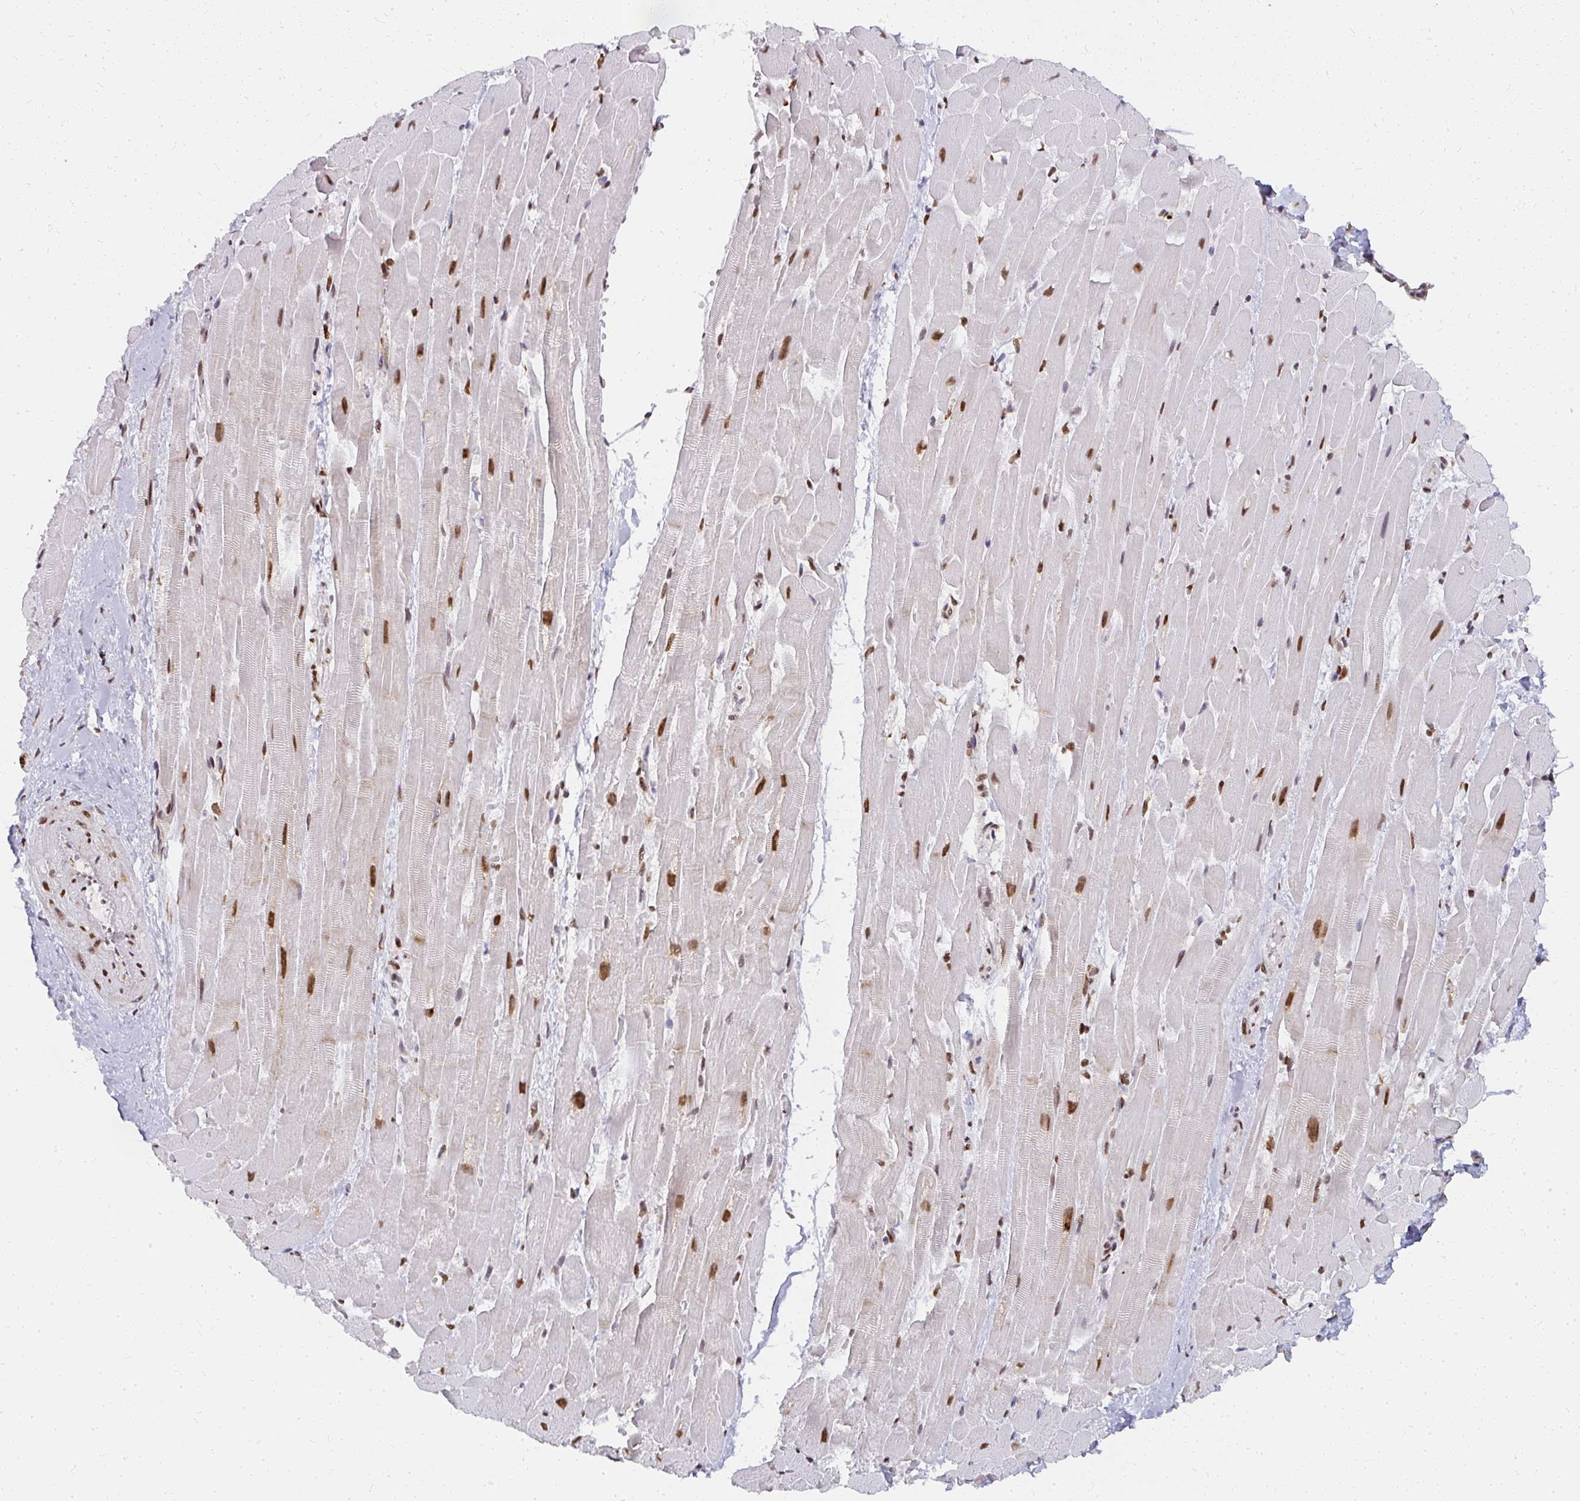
{"staining": {"intensity": "moderate", "quantity": "25%-75%", "location": "nuclear"}, "tissue": "heart muscle", "cell_type": "Cardiomyocytes", "image_type": "normal", "snomed": [{"axis": "morphology", "description": "Normal tissue, NOS"}, {"axis": "topography", "description": "Heart"}], "caption": "Human heart muscle stained with a brown dye reveals moderate nuclear positive expression in about 25%-75% of cardiomyocytes.", "gene": "SYNCRIP", "patient": {"sex": "male", "age": 37}}